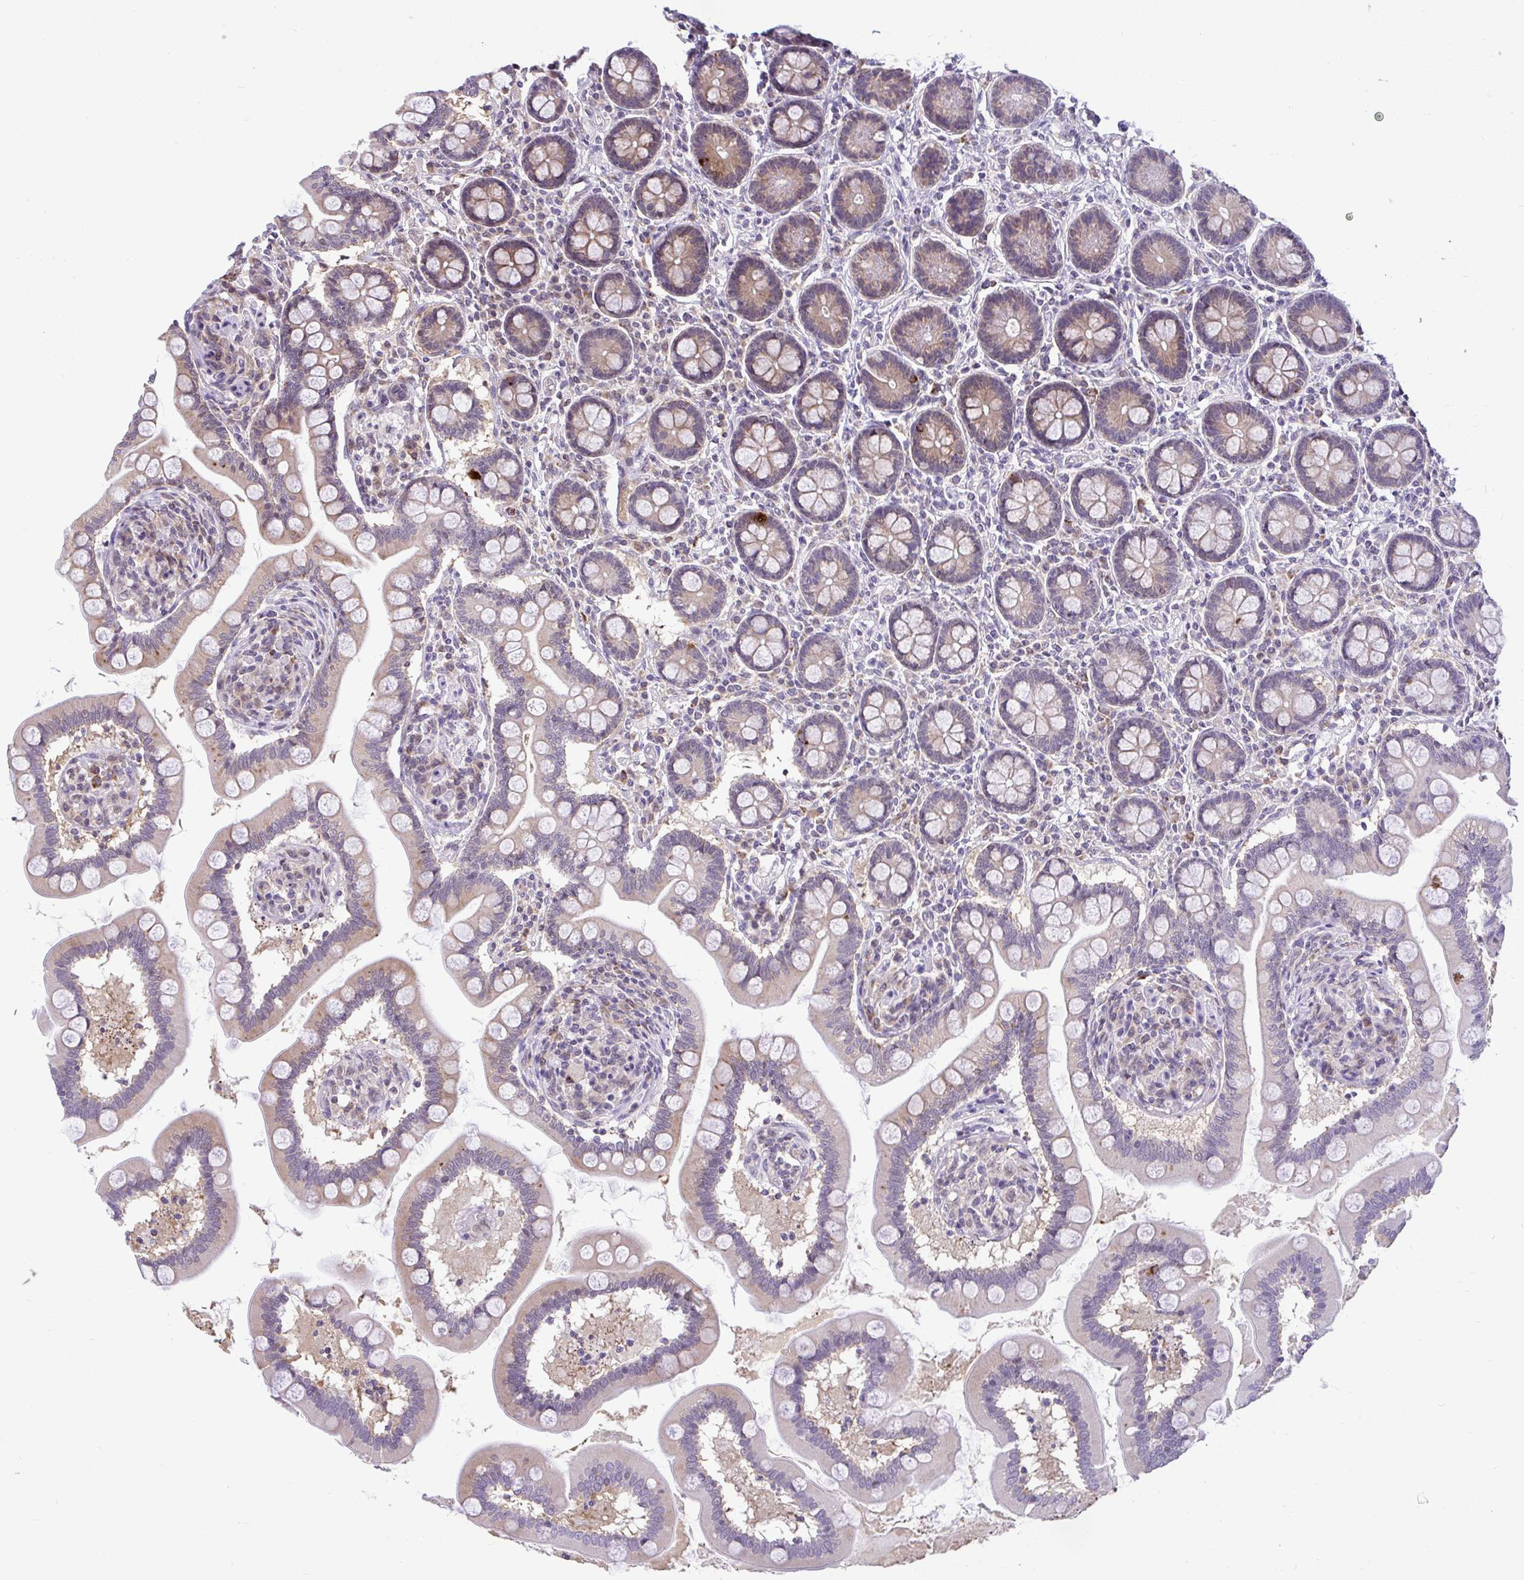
{"staining": {"intensity": "moderate", "quantity": "25%-75%", "location": "cytoplasmic/membranous"}, "tissue": "small intestine", "cell_type": "Glandular cells", "image_type": "normal", "snomed": [{"axis": "morphology", "description": "Normal tissue, NOS"}, {"axis": "topography", "description": "Small intestine"}], "caption": "Approximately 25%-75% of glandular cells in normal small intestine display moderate cytoplasmic/membranous protein positivity as visualized by brown immunohistochemical staining.", "gene": "PYCR2", "patient": {"sex": "female", "age": 64}}